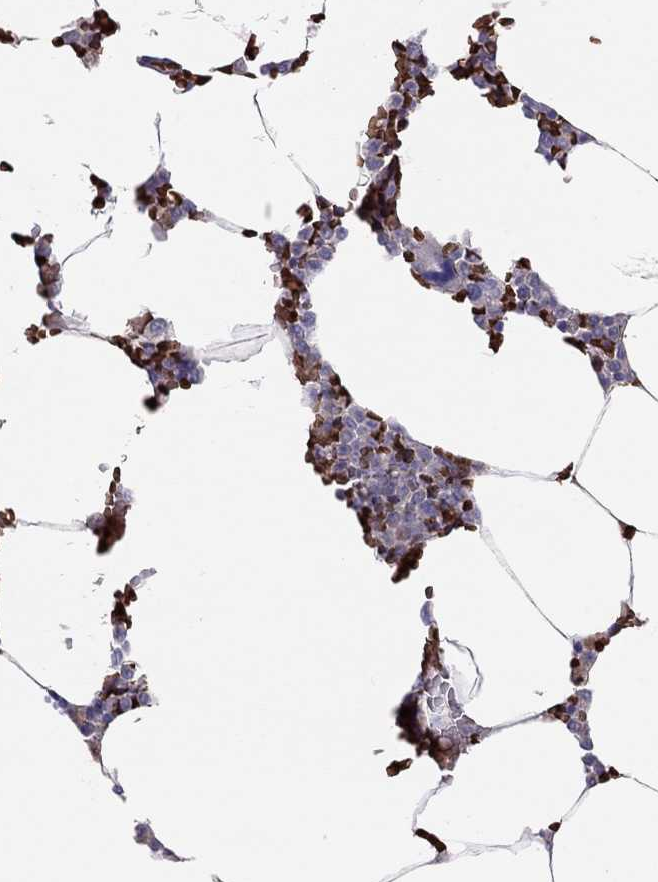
{"staining": {"intensity": "strong", "quantity": "<25%", "location": "cytoplasmic/membranous"}, "tissue": "bone marrow", "cell_type": "Hematopoietic cells", "image_type": "normal", "snomed": [{"axis": "morphology", "description": "Normal tissue, NOS"}, {"axis": "topography", "description": "Bone marrow"}], "caption": "Immunohistochemistry (IHC) image of normal human bone marrow stained for a protein (brown), which demonstrates medium levels of strong cytoplasmic/membranous positivity in about <25% of hematopoietic cells.", "gene": "FRMD1", "patient": {"sex": "male", "age": 63}}